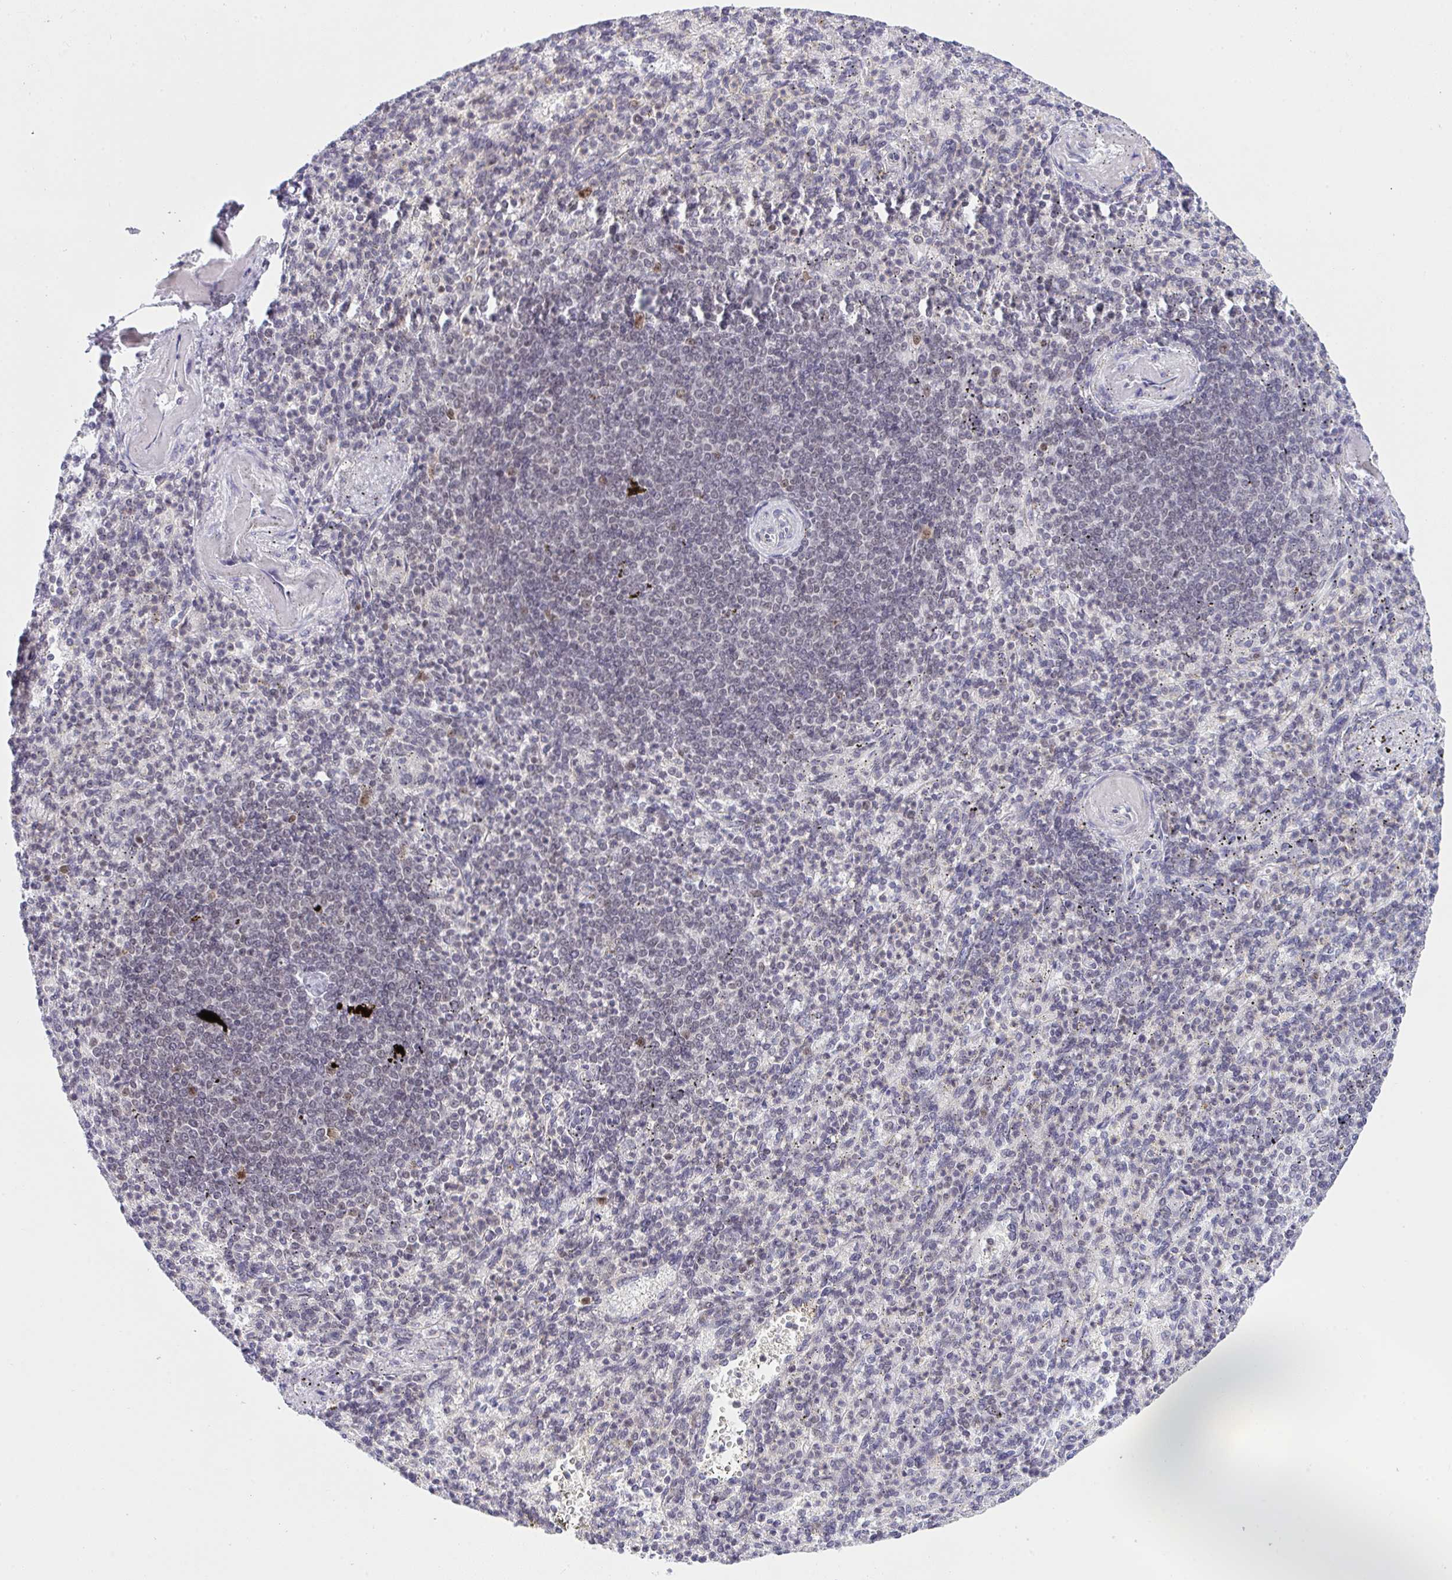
{"staining": {"intensity": "weak", "quantity": "<25%", "location": "nuclear"}, "tissue": "spleen", "cell_type": "Cells in red pulp", "image_type": "normal", "snomed": [{"axis": "morphology", "description": "Normal tissue, NOS"}, {"axis": "topography", "description": "Spleen"}], "caption": "Spleen stained for a protein using immunohistochemistry shows no staining cells in red pulp.", "gene": "RFC4", "patient": {"sex": "female", "age": 74}}